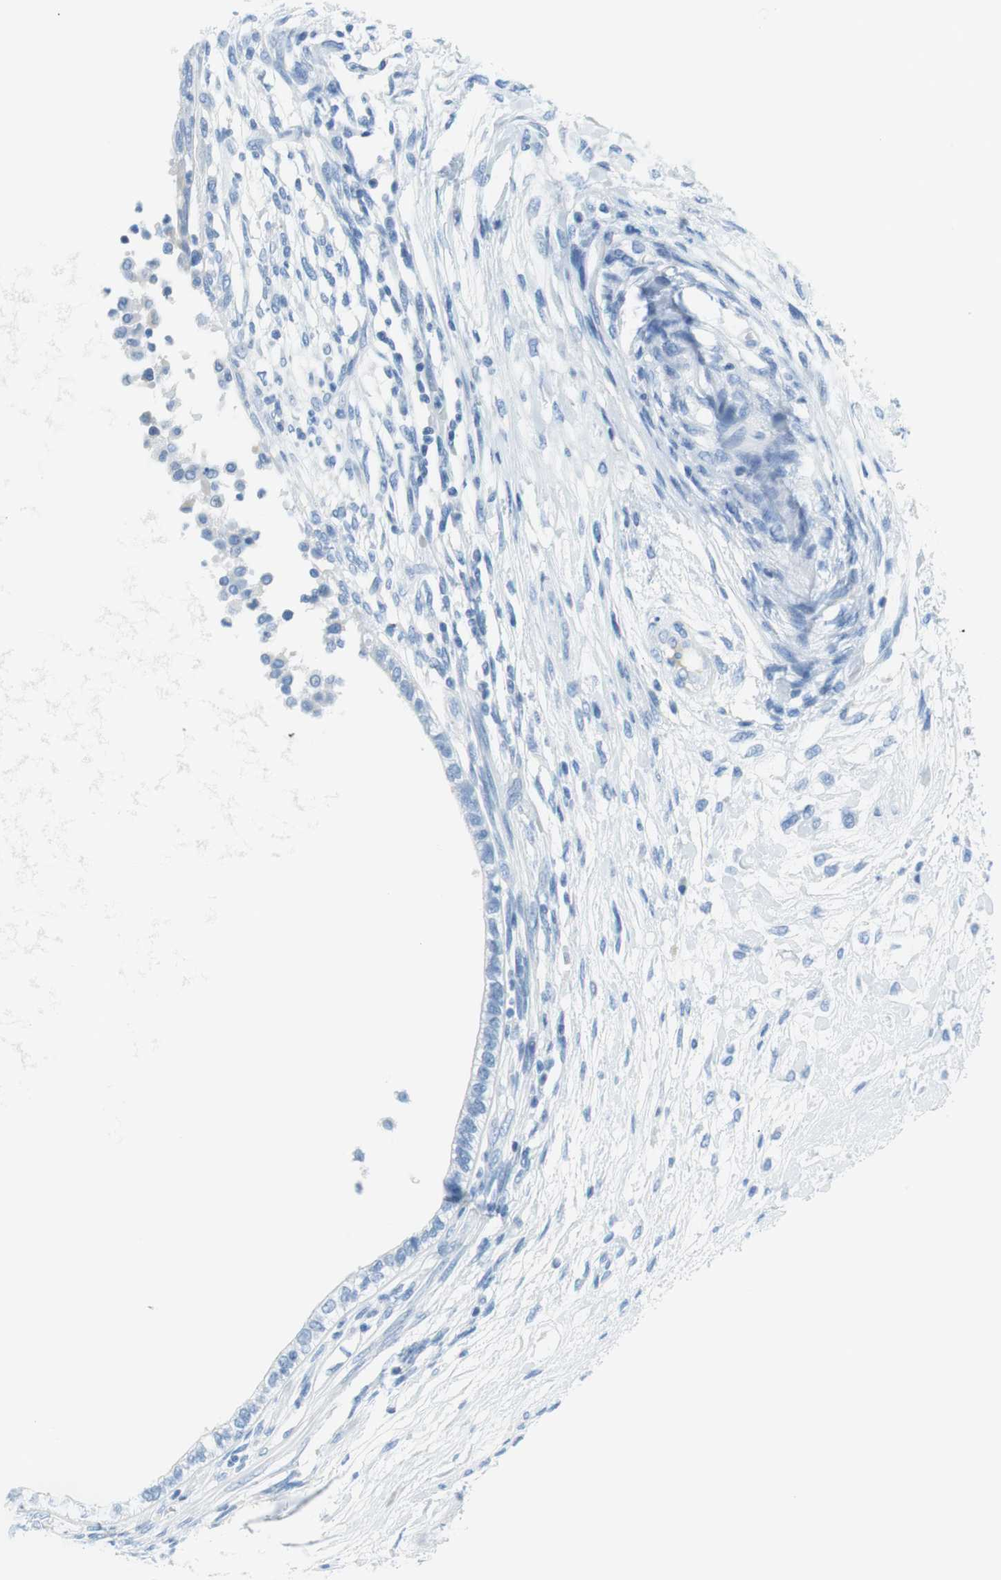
{"staining": {"intensity": "negative", "quantity": "none", "location": "none"}, "tissue": "testis cancer", "cell_type": "Tumor cells", "image_type": "cancer", "snomed": [{"axis": "morphology", "description": "Carcinoma, Embryonal, NOS"}, {"axis": "topography", "description": "Testis"}], "caption": "Immunohistochemistry histopathology image of neoplastic tissue: embryonal carcinoma (testis) stained with DAB (3,3'-diaminobenzidine) demonstrates no significant protein staining in tumor cells. The staining is performed using DAB brown chromogen with nuclei counter-stained in using hematoxylin.", "gene": "MYH1", "patient": {"sex": "male", "age": 26}}